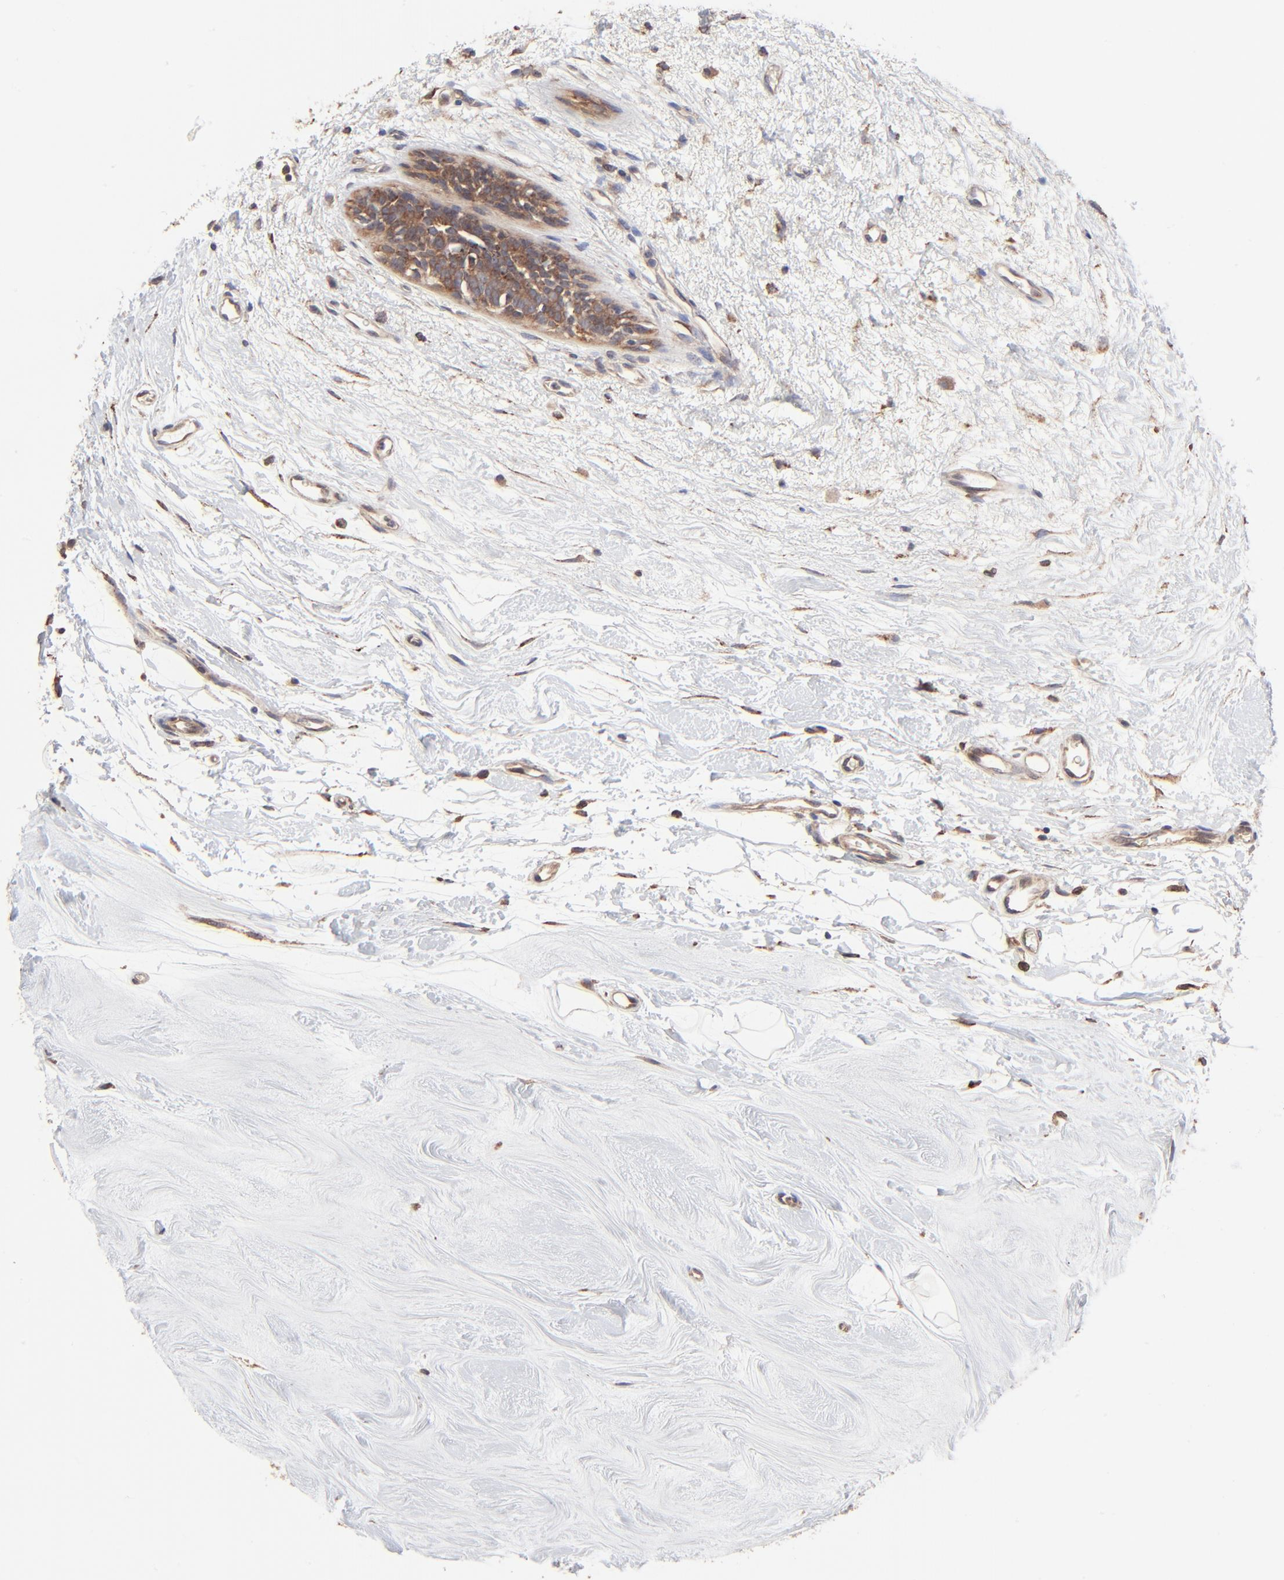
{"staining": {"intensity": "moderate", "quantity": ">75%", "location": "cytoplasmic/membranous"}, "tissue": "breast cancer", "cell_type": "Tumor cells", "image_type": "cancer", "snomed": [{"axis": "morphology", "description": "Duct carcinoma"}, {"axis": "topography", "description": "Breast"}], "caption": "High-magnification brightfield microscopy of infiltrating ductal carcinoma (breast) stained with DAB (brown) and counterstained with hematoxylin (blue). tumor cells exhibit moderate cytoplasmic/membranous expression is present in about>75% of cells.", "gene": "ELP2", "patient": {"sex": "female", "age": 40}}